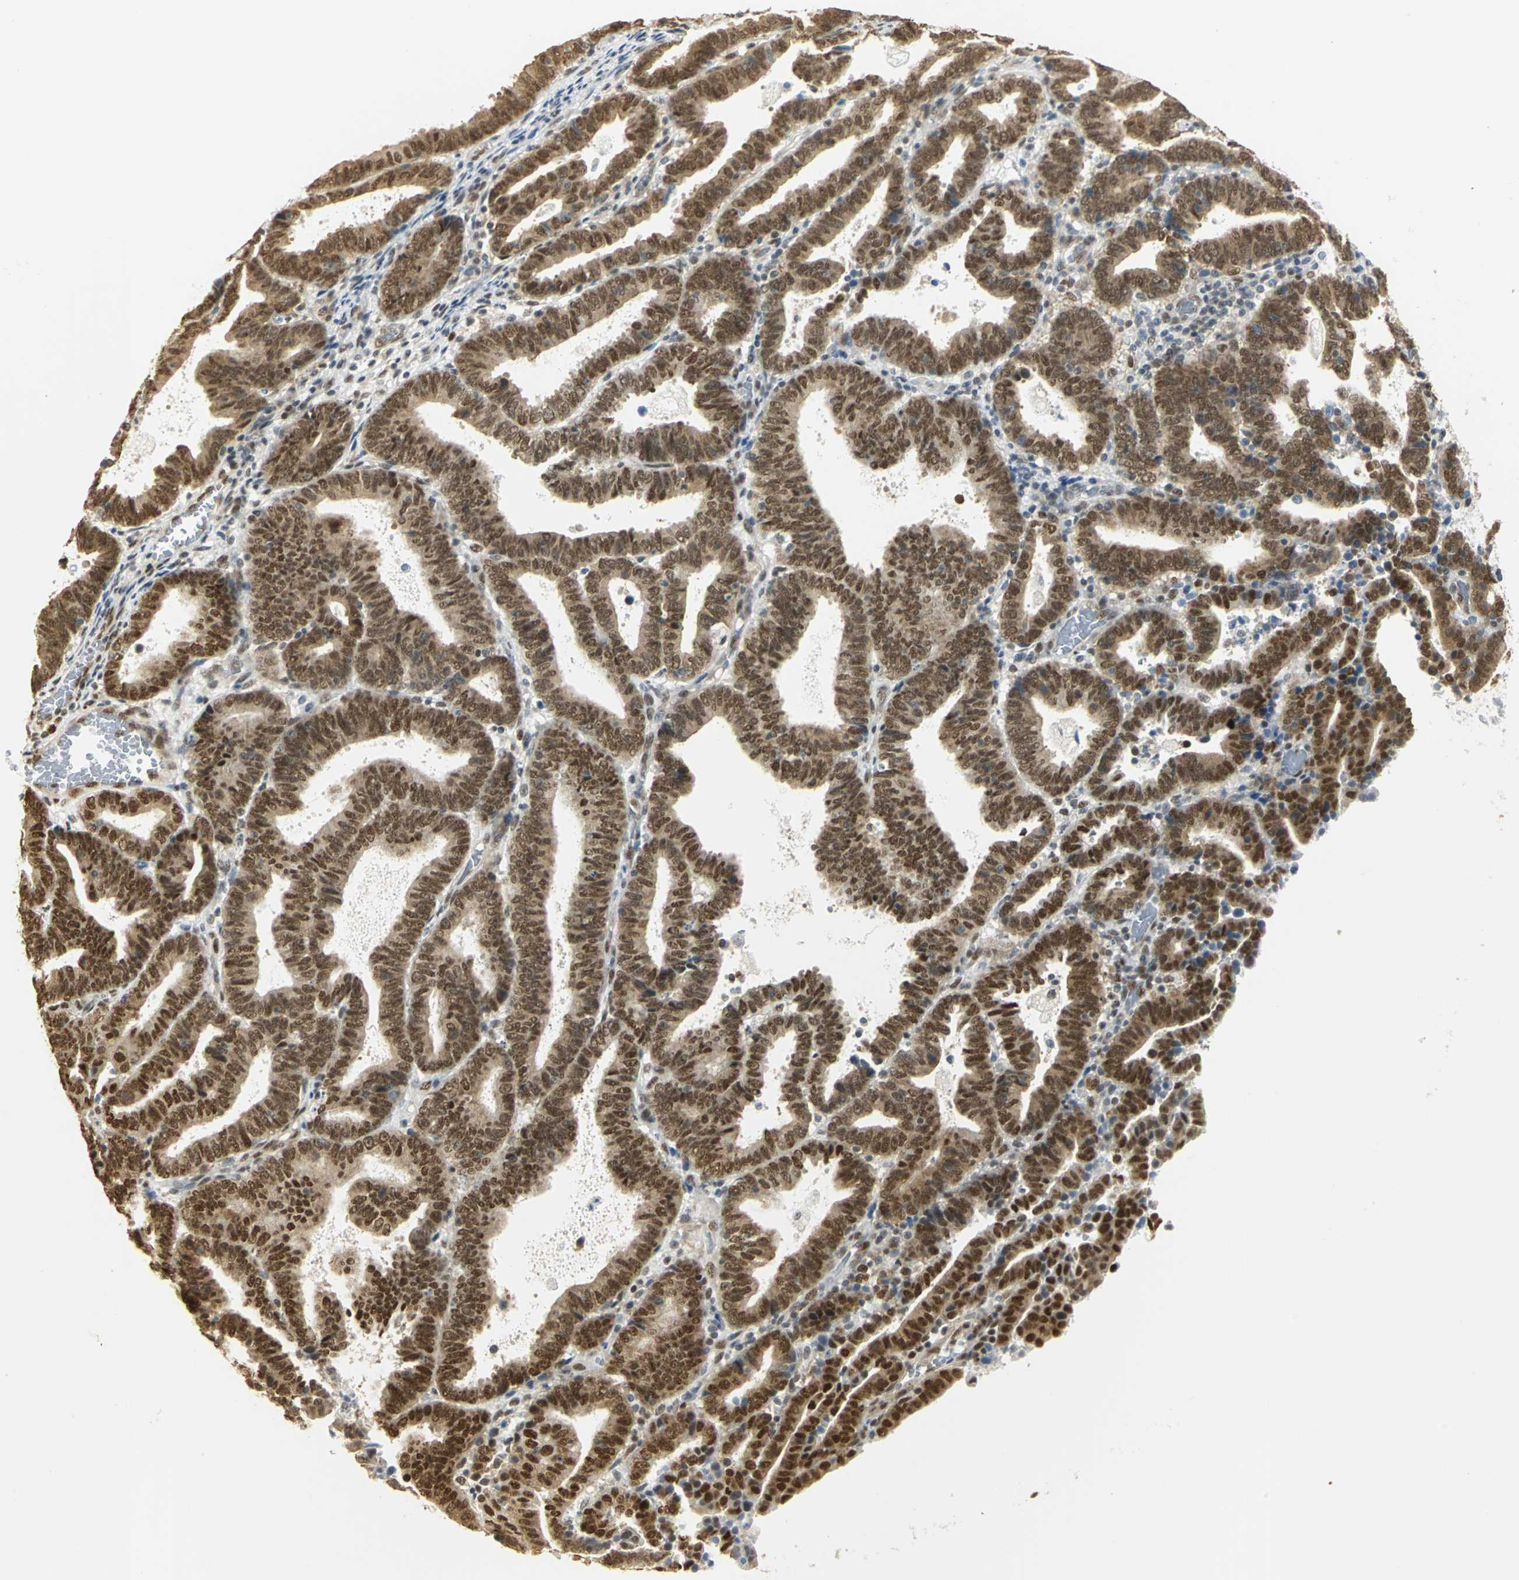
{"staining": {"intensity": "strong", "quantity": ">75%", "location": "cytoplasmic/membranous,nuclear"}, "tissue": "endometrial cancer", "cell_type": "Tumor cells", "image_type": "cancer", "snomed": [{"axis": "morphology", "description": "Adenocarcinoma, NOS"}, {"axis": "topography", "description": "Uterus"}], "caption": "Endometrial adenocarcinoma tissue reveals strong cytoplasmic/membranous and nuclear staining in approximately >75% of tumor cells", "gene": "DDX5", "patient": {"sex": "female", "age": 83}}